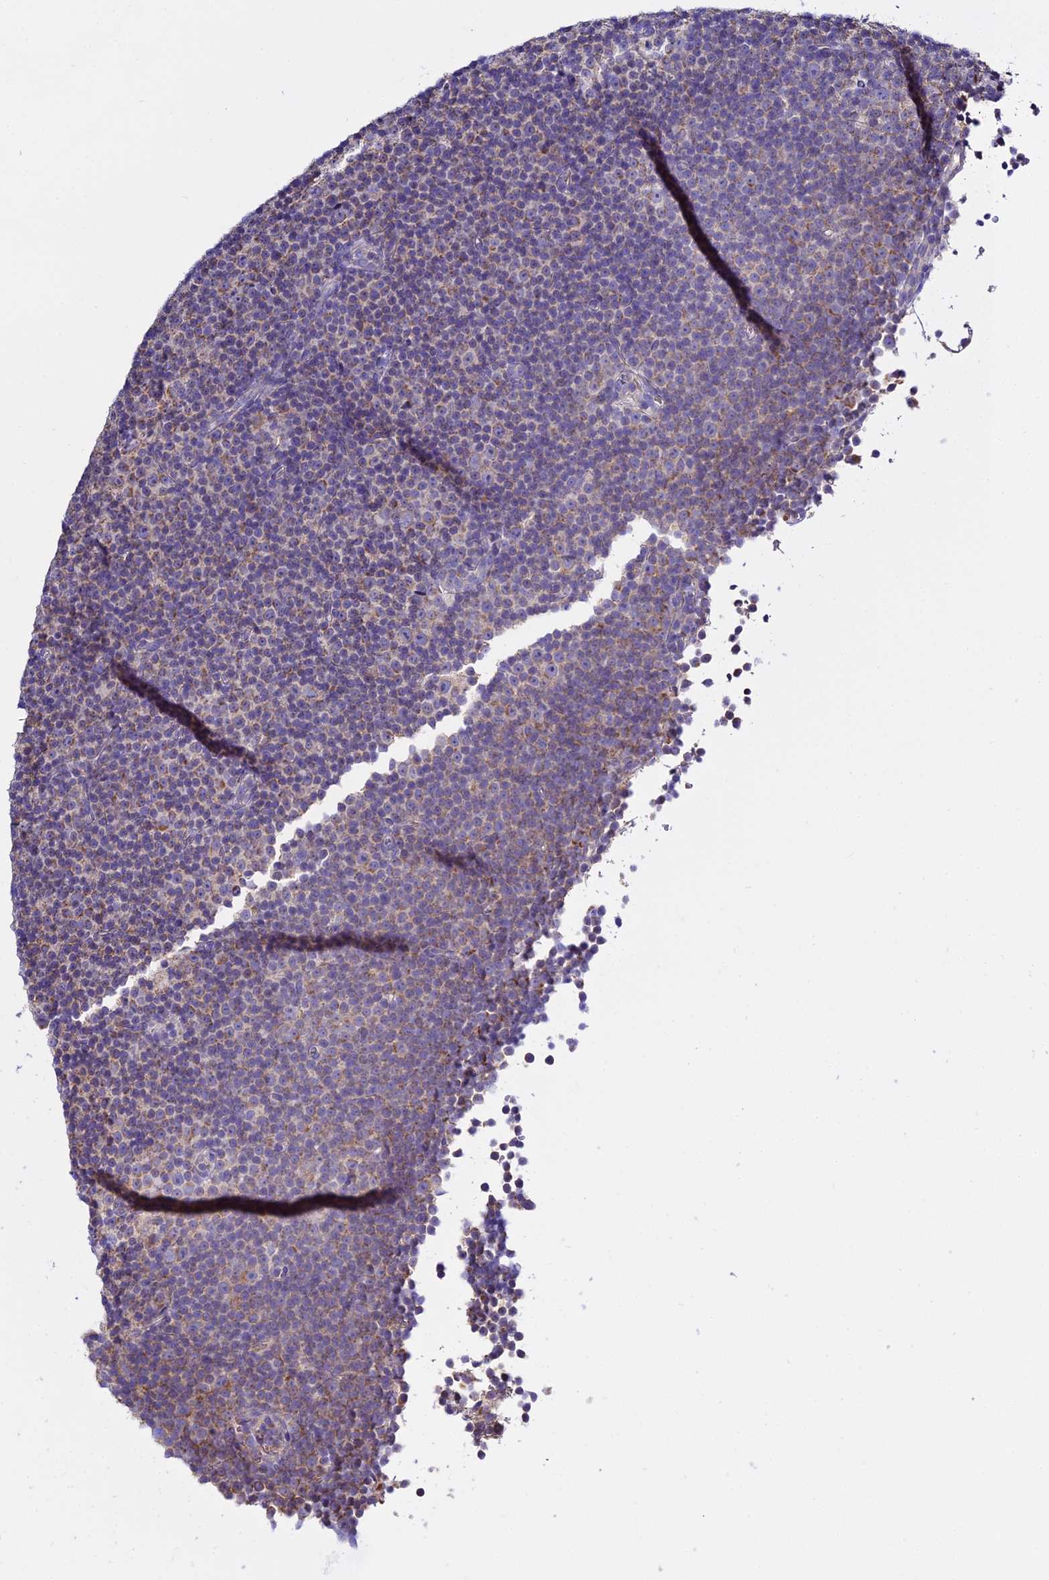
{"staining": {"intensity": "weak", "quantity": "25%-75%", "location": "cytoplasmic/membranous"}, "tissue": "lymphoma", "cell_type": "Tumor cells", "image_type": "cancer", "snomed": [{"axis": "morphology", "description": "Malignant lymphoma, non-Hodgkin's type, Low grade"}, {"axis": "topography", "description": "Lymph node"}], "caption": "Immunohistochemistry staining of malignant lymphoma, non-Hodgkin's type (low-grade), which displays low levels of weak cytoplasmic/membranous expression in approximately 25%-75% of tumor cells indicating weak cytoplasmic/membranous protein positivity. The staining was performed using DAB (3,3'-diaminobenzidine) (brown) for protein detection and nuclei were counterstained in hematoxylin (blue).", "gene": "TYW5", "patient": {"sex": "female", "age": 67}}